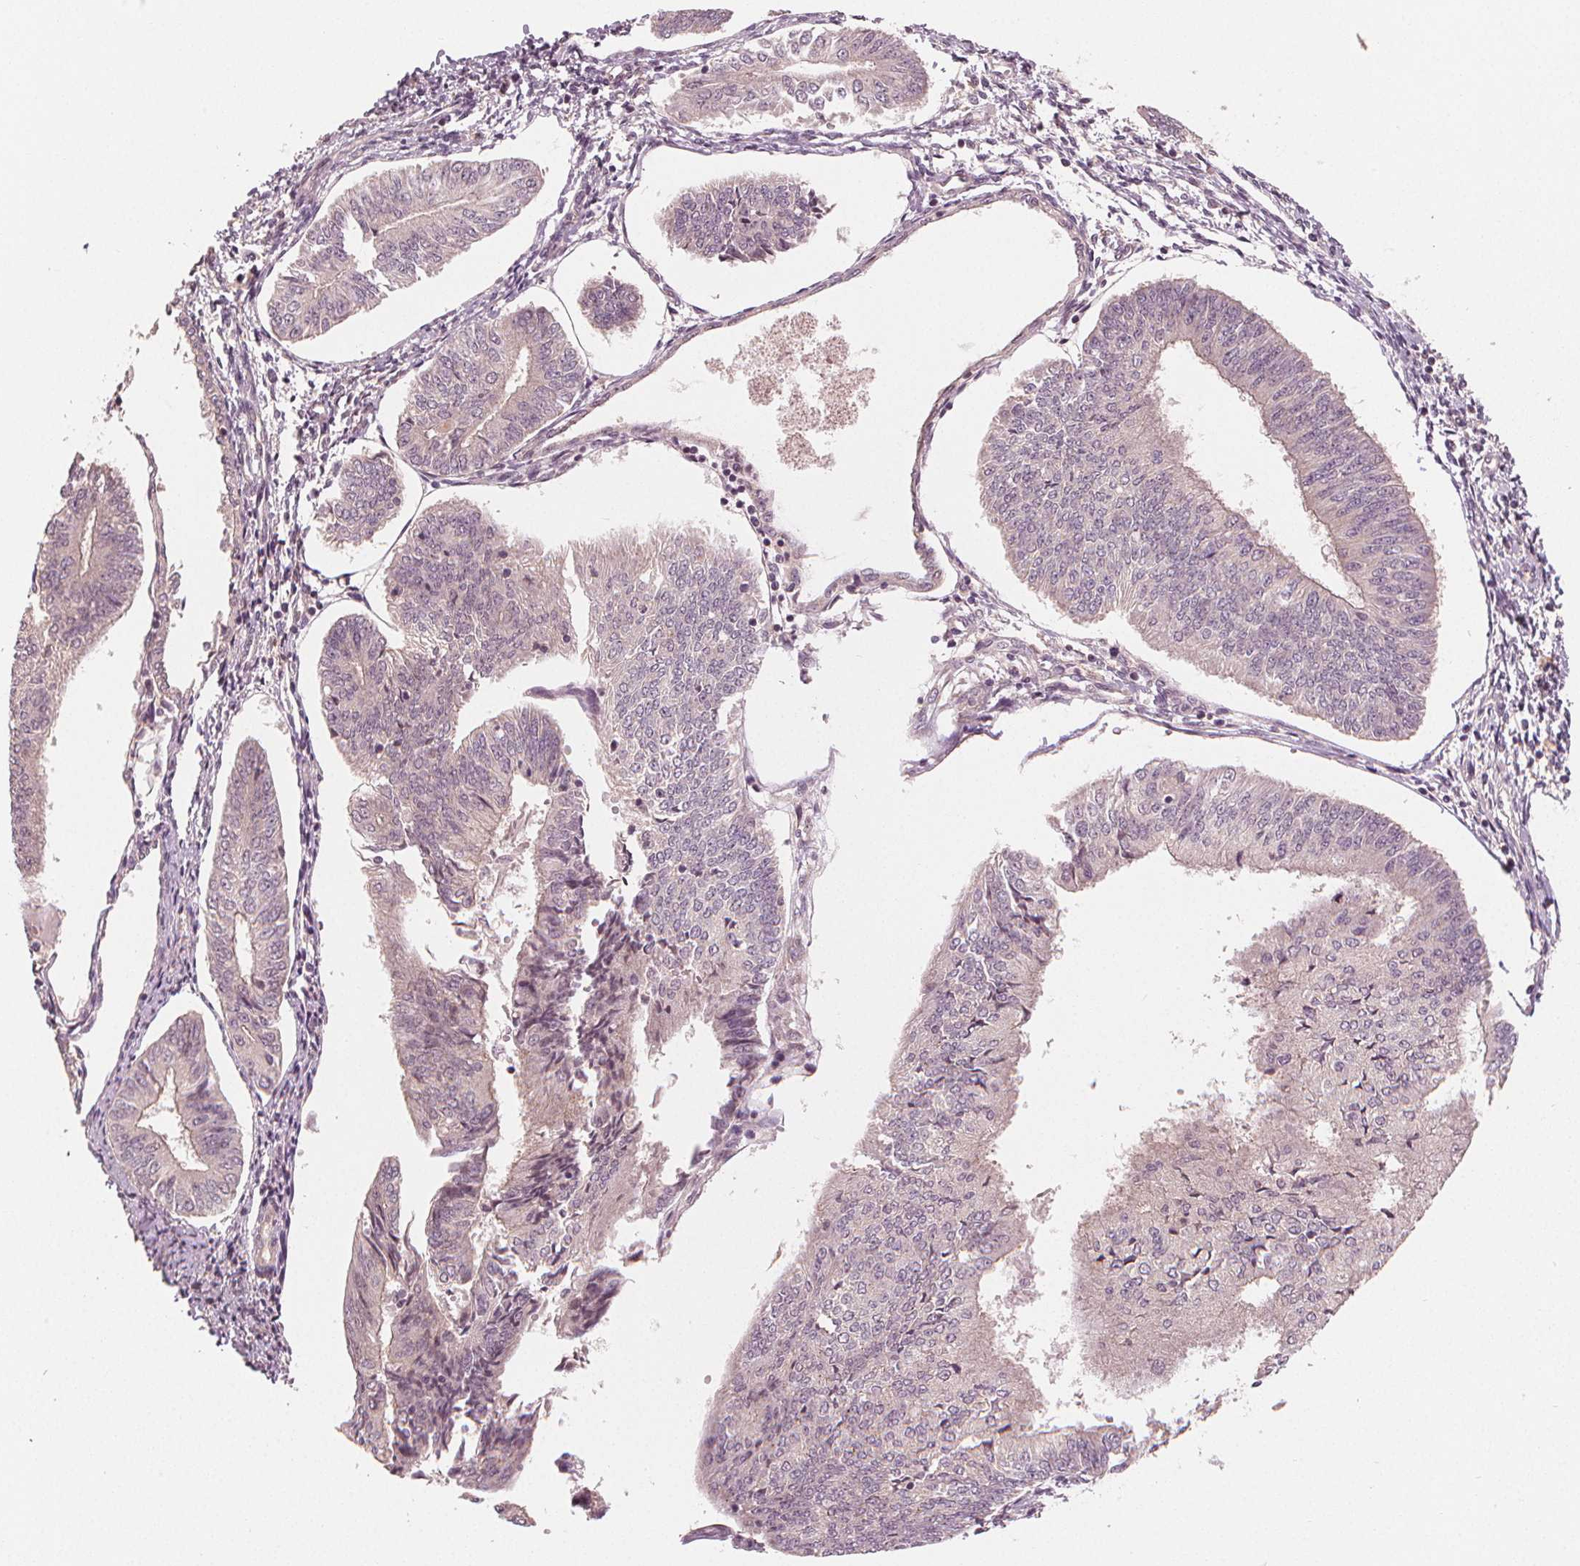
{"staining": {"intensity": "negative", "quantity": "none", "location": "none"}, "tissue": "endometrial cancer", "cell_type": "Tumor cells", "image_type": "cancer", "snomed": [{"axis": "morphology", "description": "Adenocarcinoma, NOS"}, {"axis": "topography", "description": "Endometrium"}], "caption": "Tumor cells are negative for brown protein staining in adenocarcinoma (endometrial). Brightfield microscopy of immunohistochemistry (IHC) stained with DAB (3,3'-diaminobenzidine) (brown) and hematoxylin (blue), captured at high magnification.", "gene": "CLBA1", "patient": {"sex": "female", "age": 58}}